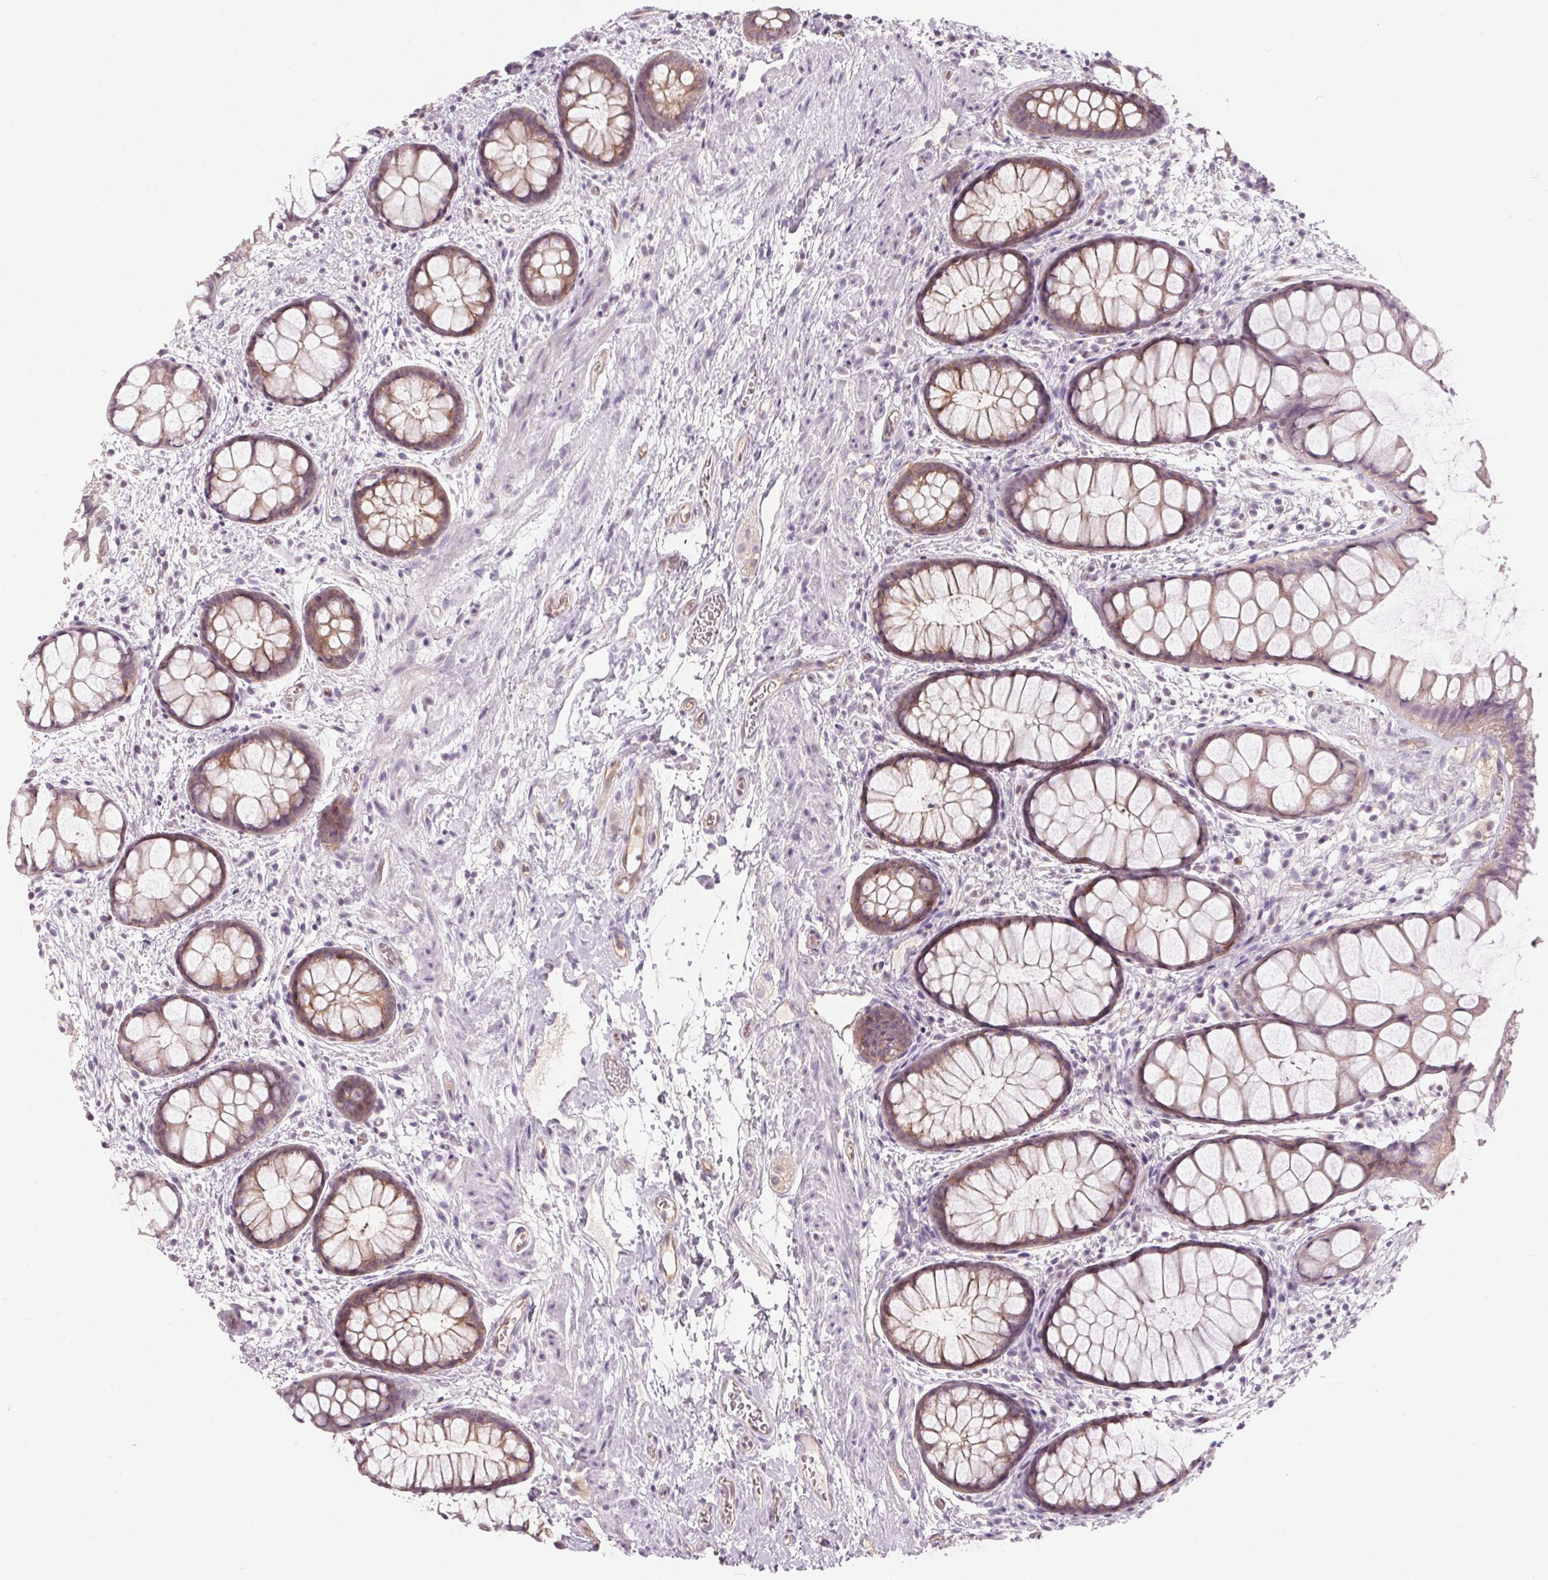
{"staining": {"intensity": "weak", "quantity": ">75%", "location": "cytoplasmic/membranous"}, "tissue": "rectum", "cell_type": "Glandular cells", "image_type": "normal", "snomed": [{"axis": "morphology", "description": "Normal tissue, NOS"}, {"axis": "topography", "description": "Rectum"}], "caption": "Rectum stained for a protein (brown) displays weak cytoplasmic/membranous positive expression in about >75% of glandular cells.", "gene": "BLMH", "patient": {"sex": "female", "age": 62}}